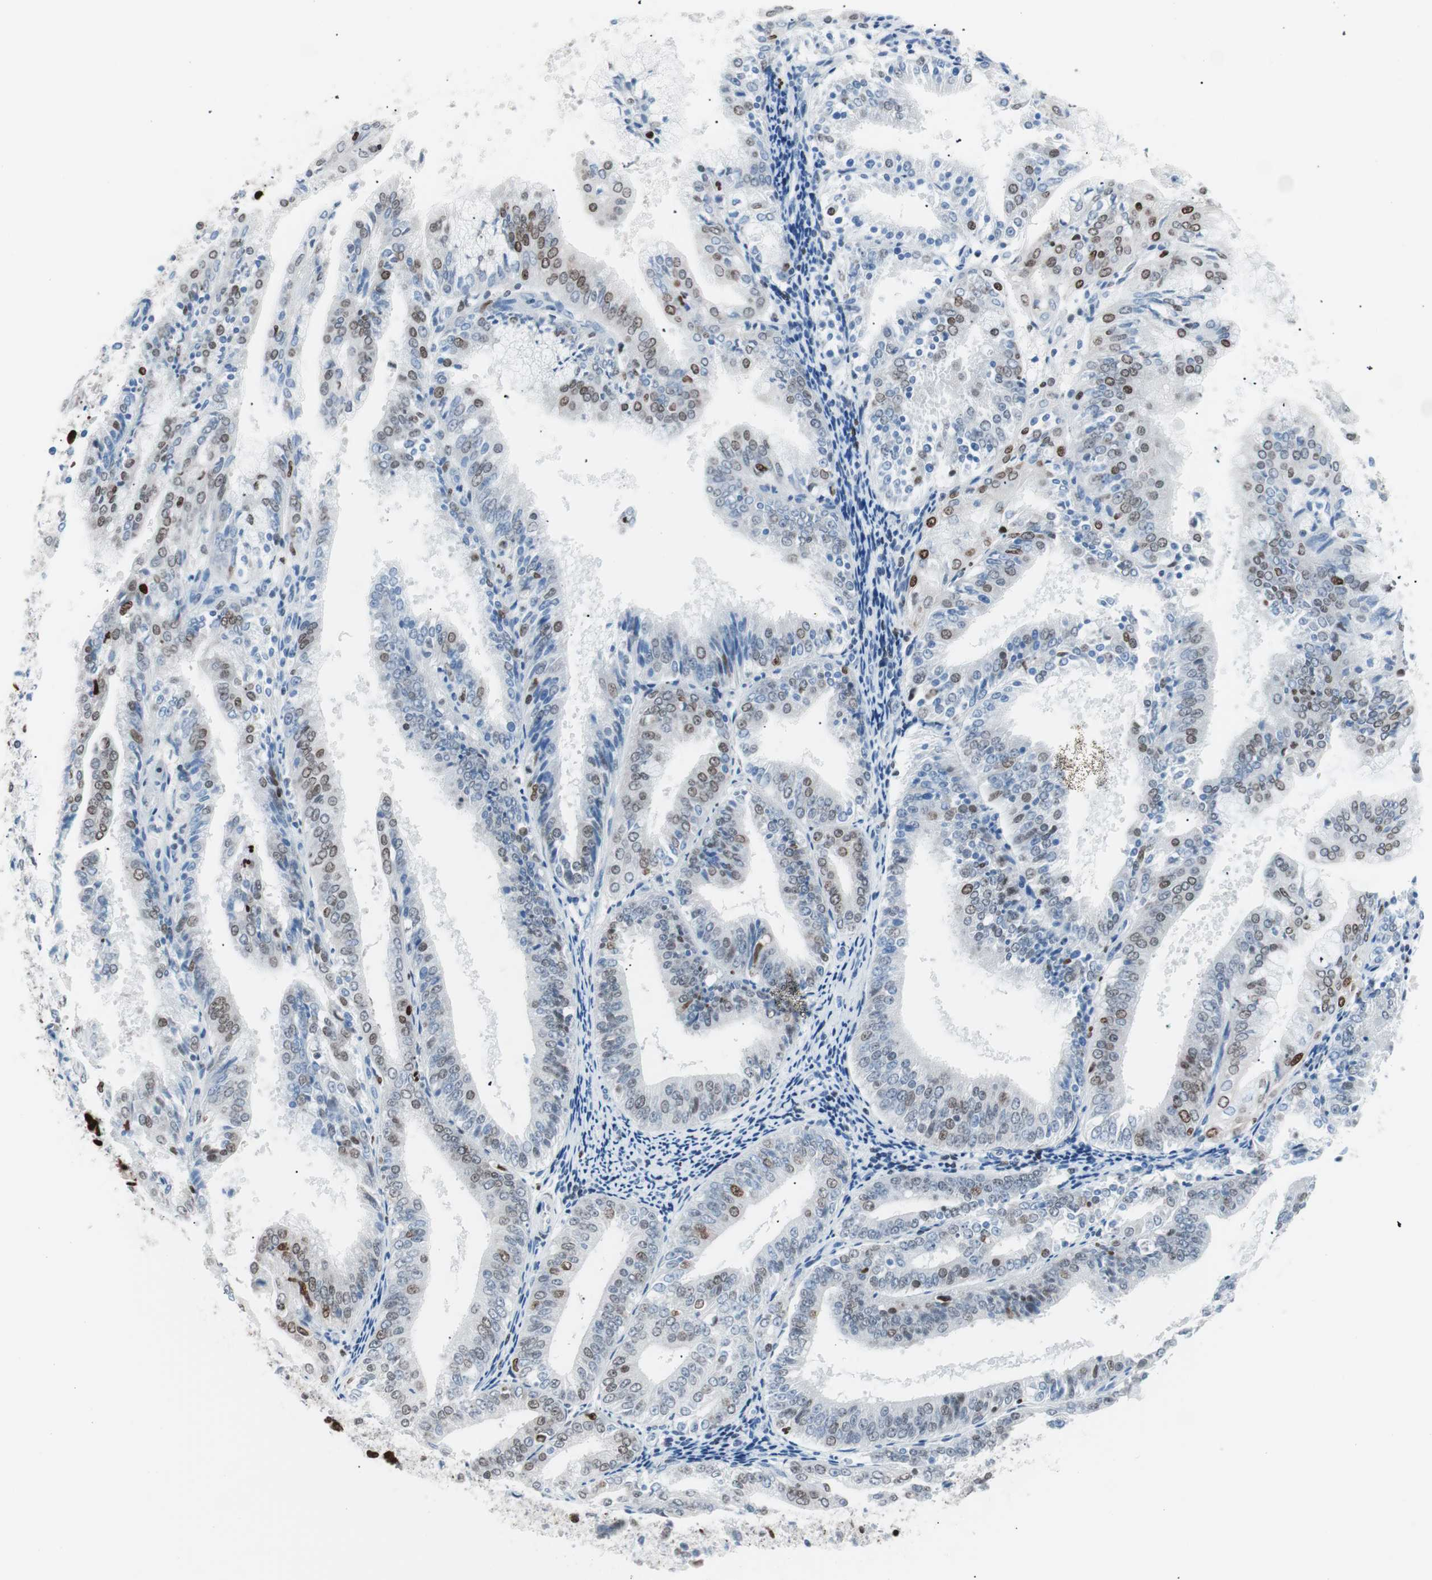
{"staining": {"intensity": "weak", "quantity": "25%-75%", "location": "nuclear"}, "tissue": "endometrial cancer", "cell_type": "Tumor cells", "image_type": "cancer", "snomed": [{"axis": "morphology", "description": "Adenocarcinoma, NOS"}, {"axis": "topography", "description": "Endometrium"}], "caption": "Endometrial cancer (adenocarcinoma) stained with IHC demonstrates weak nuclear expression in about 25%-75% of tumor cells. The staining was performed using DAB, with brown indicating positive protein expression. Nuclei are stained blue with hematoxylin.", "gene": "CEBPB", "patient": {"sex": "female", "age": 63}}